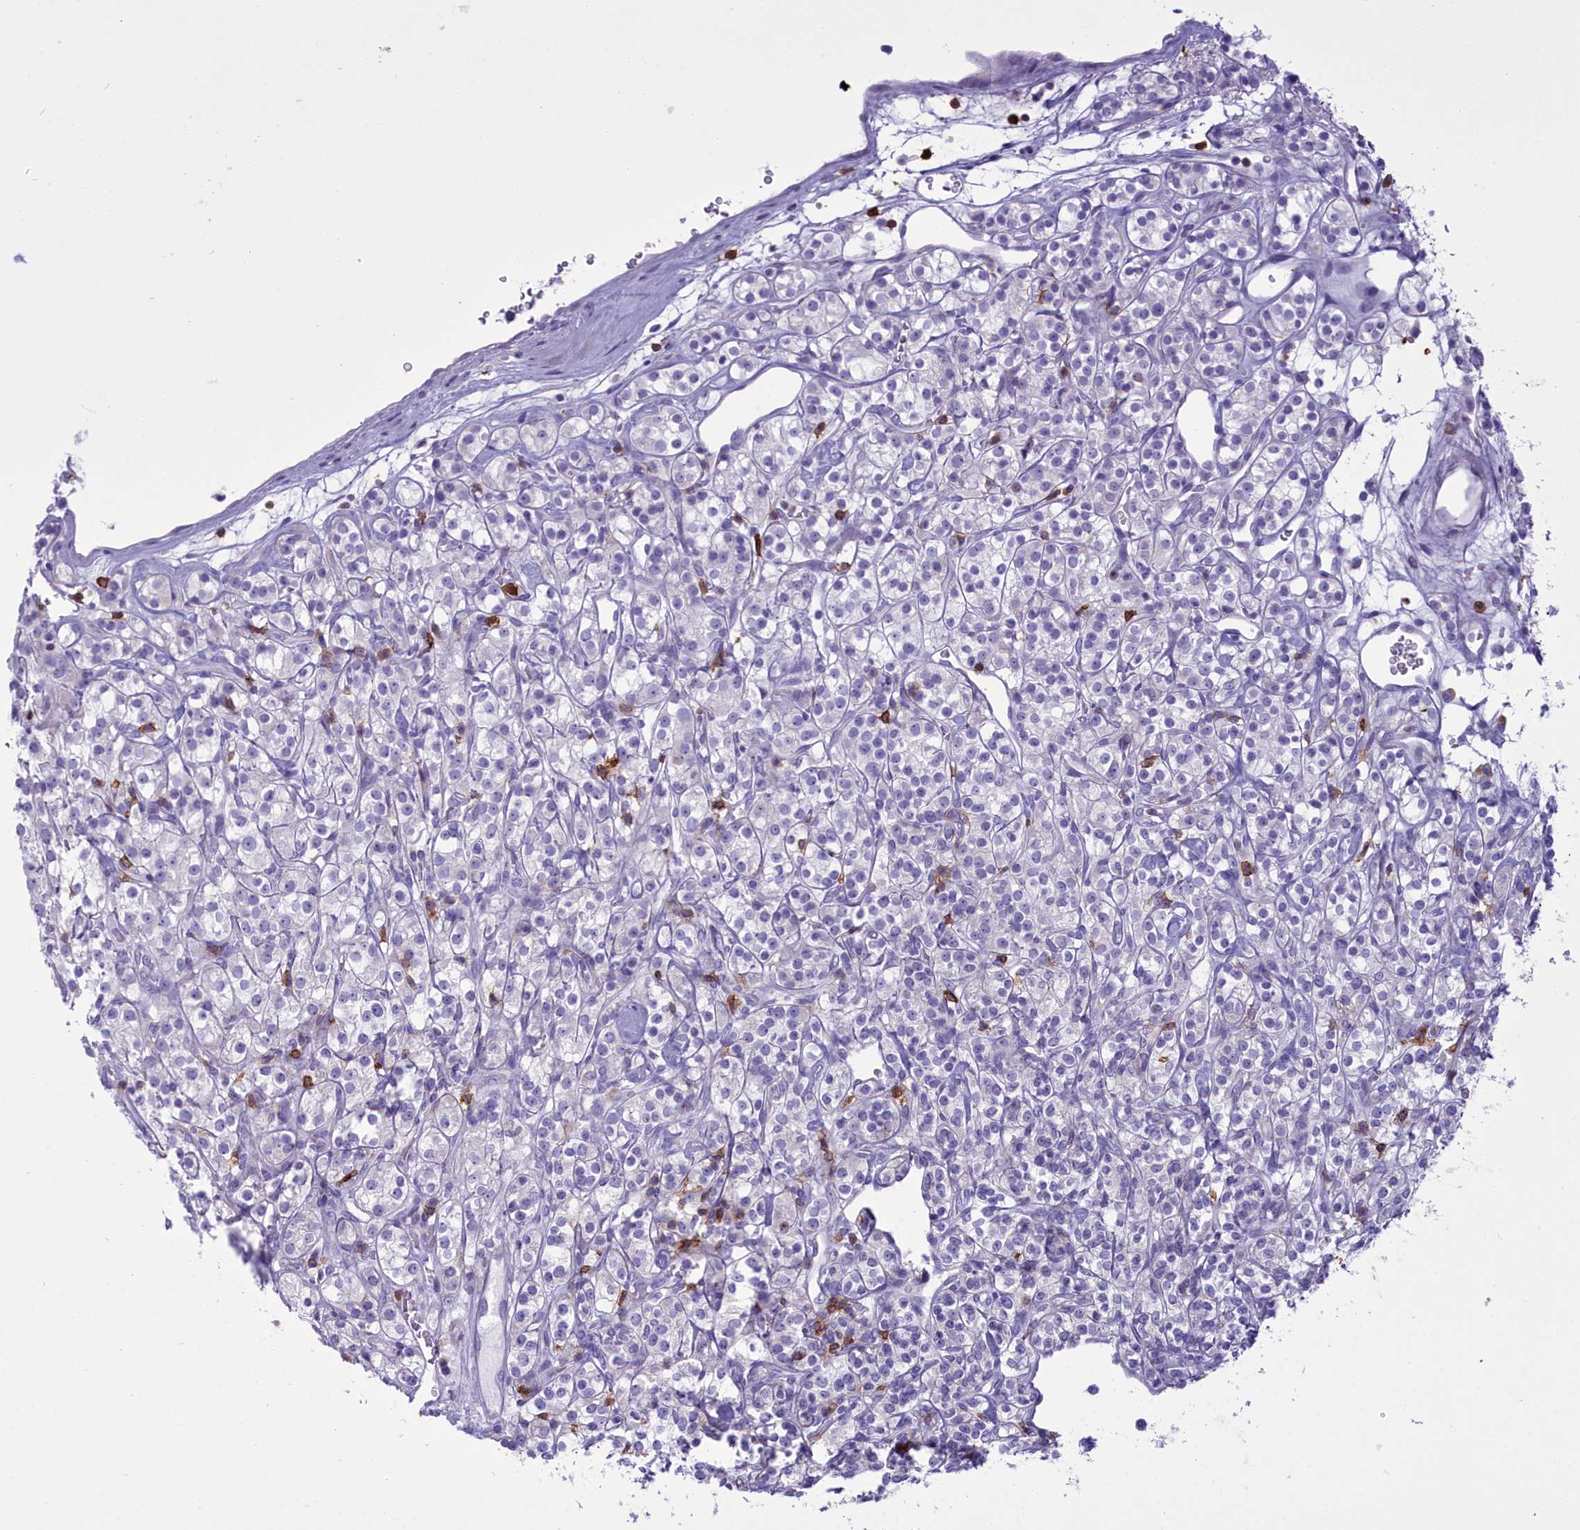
{"staining": {"intensity": "negative", "quantity": "none", "location": "none"}, "tissue": "renal cancer", "cell_type": "Tumor cells", "image_type": "cancer", "snomed": [{"axis": "morphology", "description": "Adenocarcinoma, NOS"}, {"axis": "topography", "description": "Kidney"}], "caption": "IHC of human renal cancer reveals no positivity in tumor cells.", "gene": "CD5", "patient": {"sex": "male", "age": 77}}